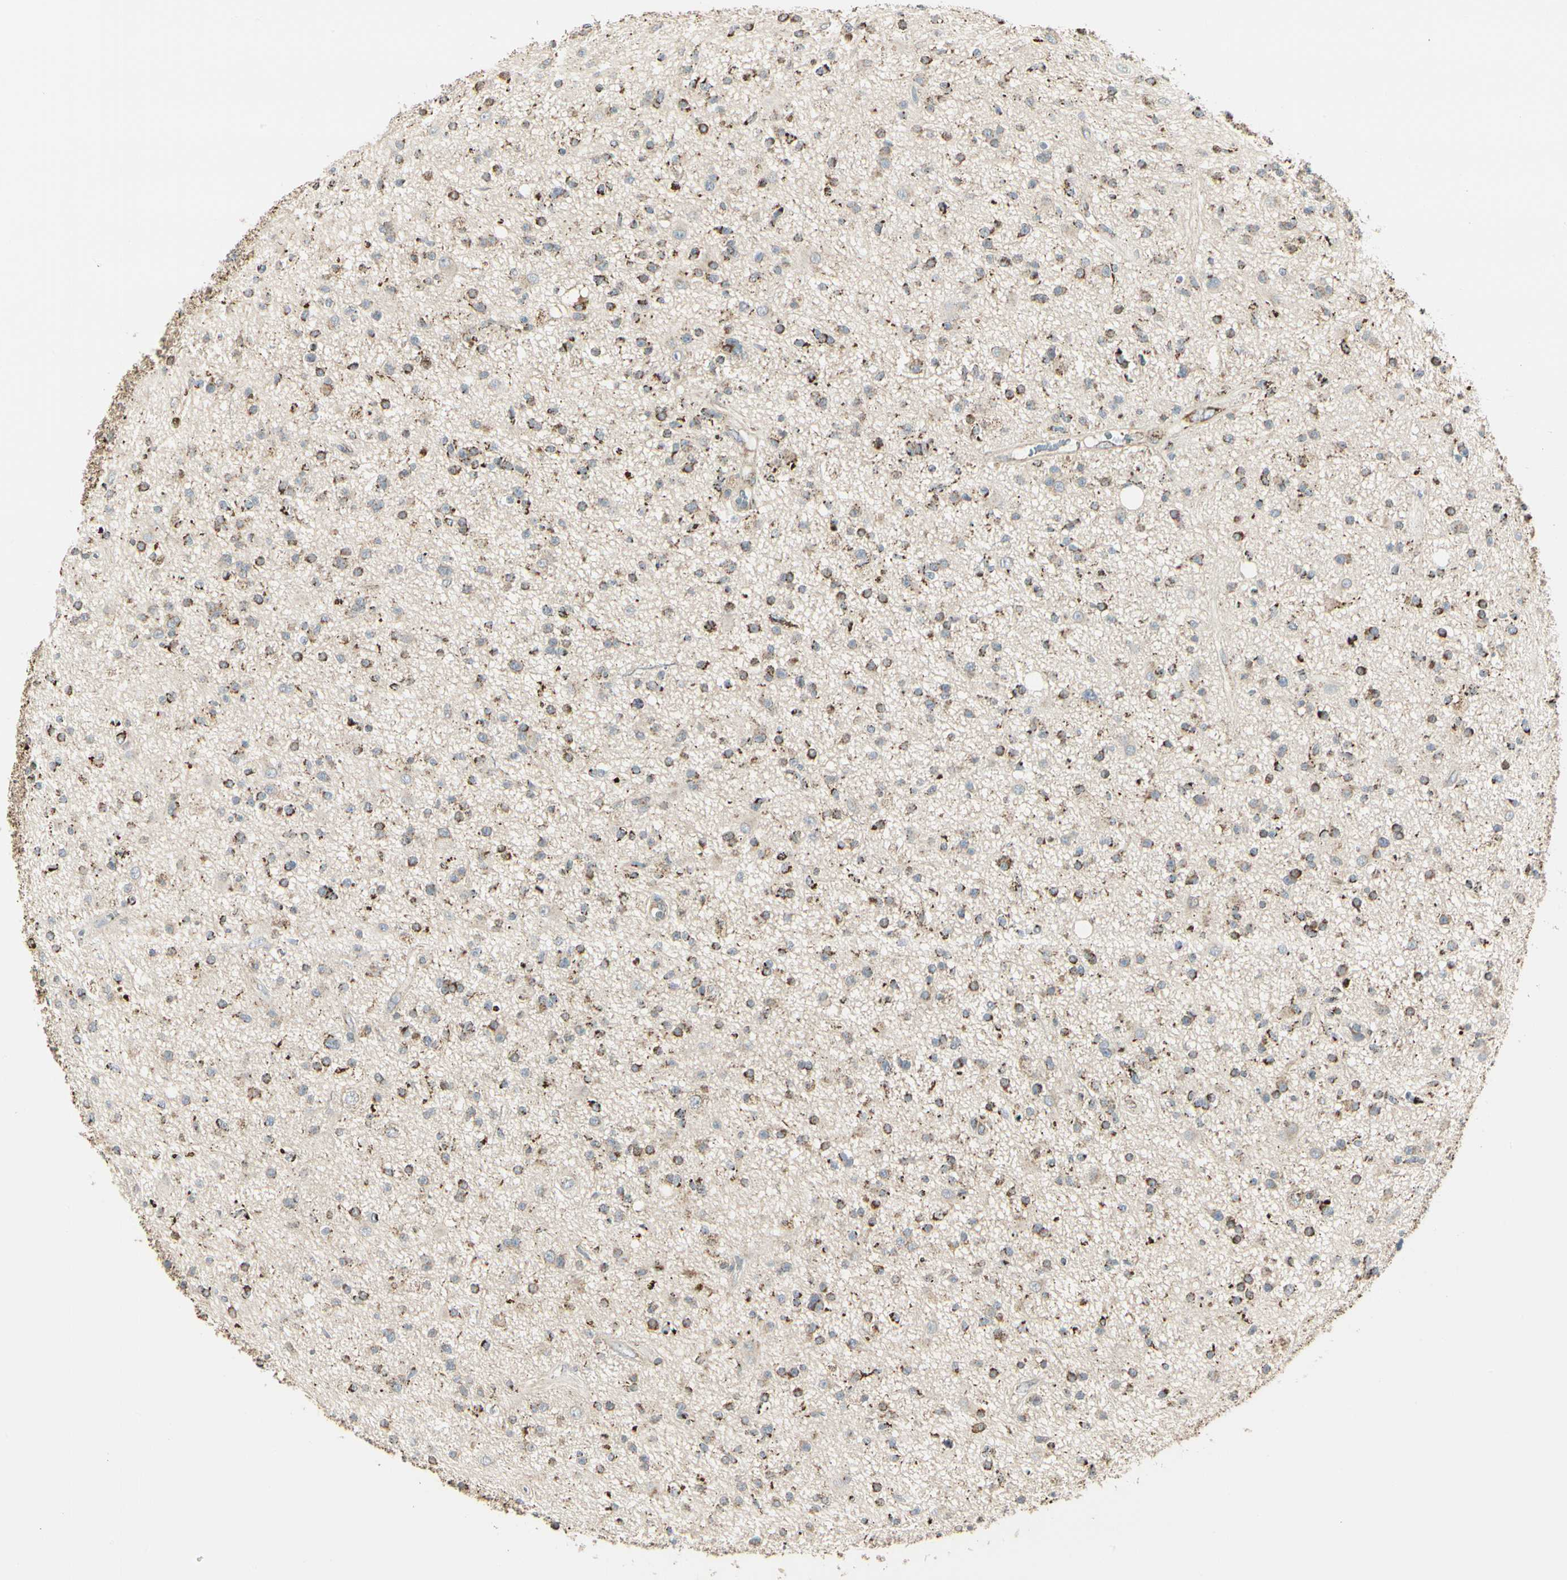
{"staining": {"intensity": "moderate", "quantity": "25%-75%", "location": "cytoplasmic/membranous"}, "tissue": "glioma", "cell_type": "Tumor cells", "image_type": "cancer", "snomed": [{"axis": "morphology", "description": "Glioma, malignant, High grade"}, {"axis": "topography", "description": "Brain"}], "caption": "Protein staining demonstrates moderate cytoplasmic/membranous expression in about 25%-75% of tumor cells in glioma. Immunohistochemistry (ihc) stains the protein in brown and the nuclei are stained blue.", "gene": "ANKS6", "patient": {"sex": "male", "age": 33}}